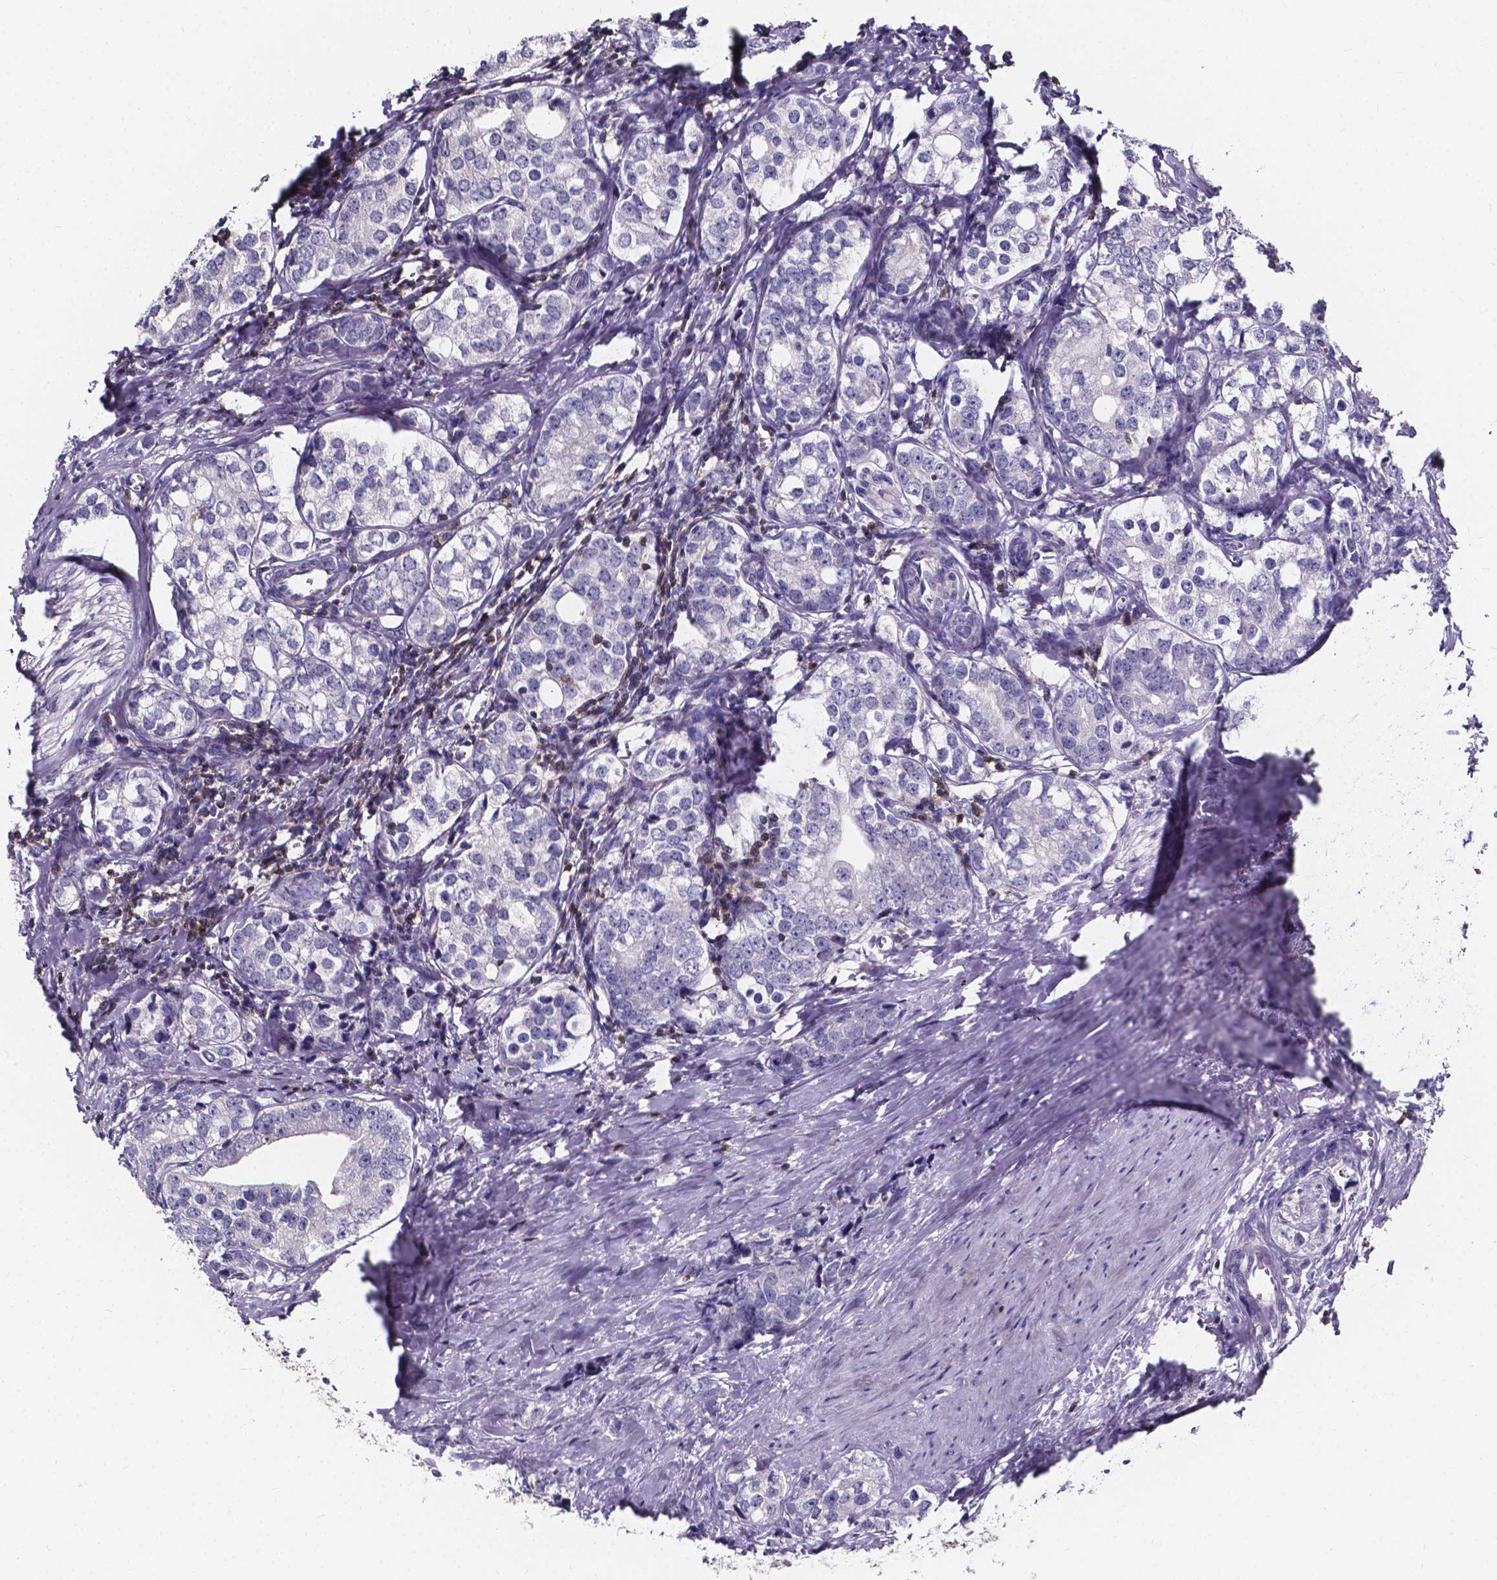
{"staining": {"intensity": "negative", "quantity": "none", "location": "none"}, "tissue": "prostate cancer", "cell_type": "Tumor cells", "image_type": "cancer", "snomed": [{"axis": "morphology", "description": "Adenocarcinoma, NOS"}, {"axis": "topography", "description": "Prostate and seminal vesicle, NOS"}], "caption": "Tumor cells are negative for protein expression in human prostate cancer (adenocarcinoma).", "gene": "THEMIS", "patient": {"sex": "male", "age": 63}}